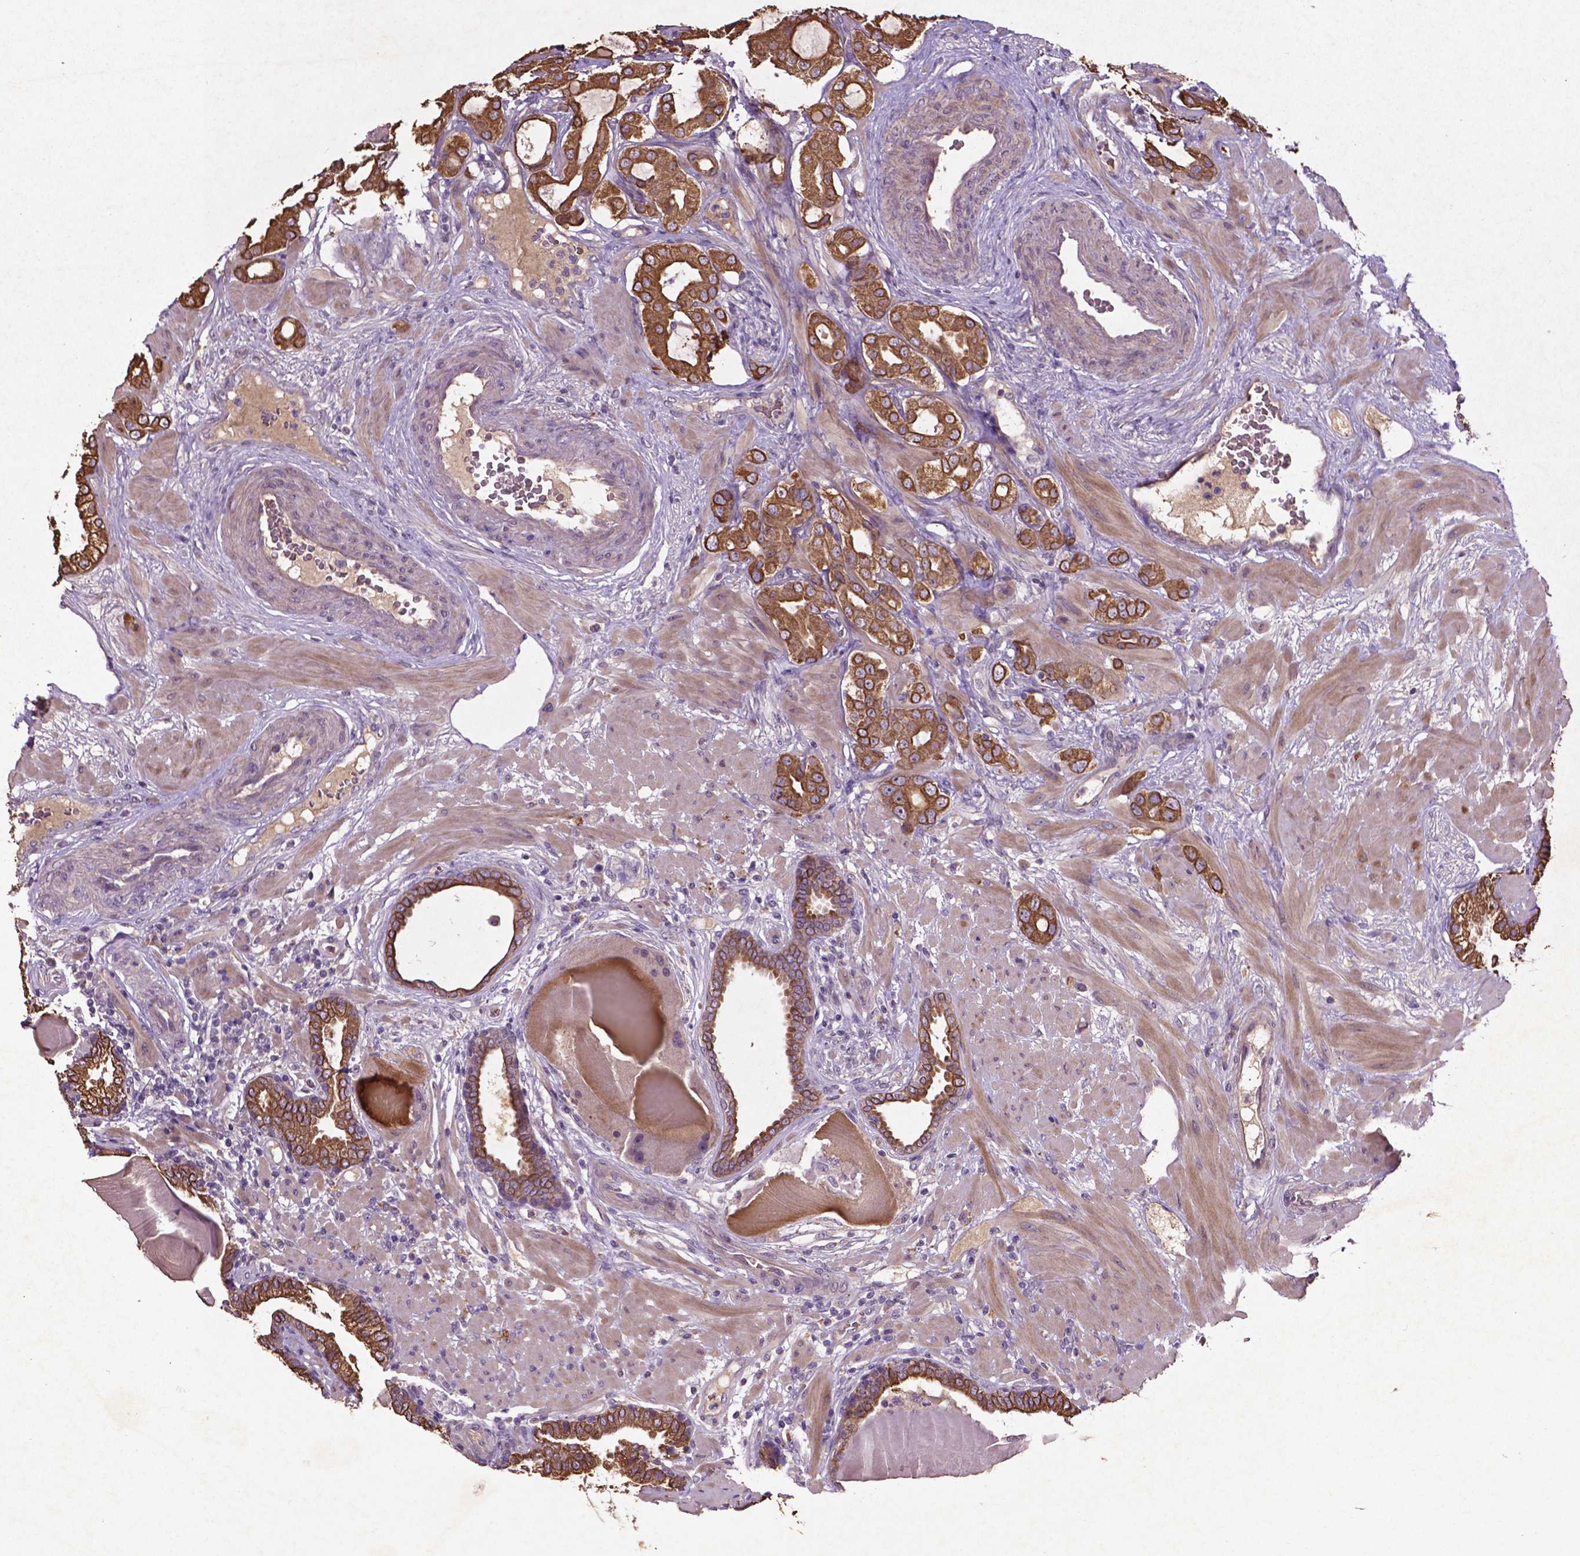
{"staining": {"intensity": "moderate", "quantity": ">75%", "location": "cytoplasmic/membranous"}, "tissue": "prostate cancer", "cell_type": "Tumor cells", "image_type": "cancer", "snomed": [{"axis": "morphology", "description": "Adenocarcinoma, Low grade"}, {"axis": "topography", "description": "Prostate"}], "caption": "Moderate cytoplasmic/membranous expression for a protein is seen in about >75% of tumor cells of prostate adenocarcinoma (low-grade) using immunohistochemistry.", "gene": "COQ2", "patient": {"sex": "male", "age": 57}}